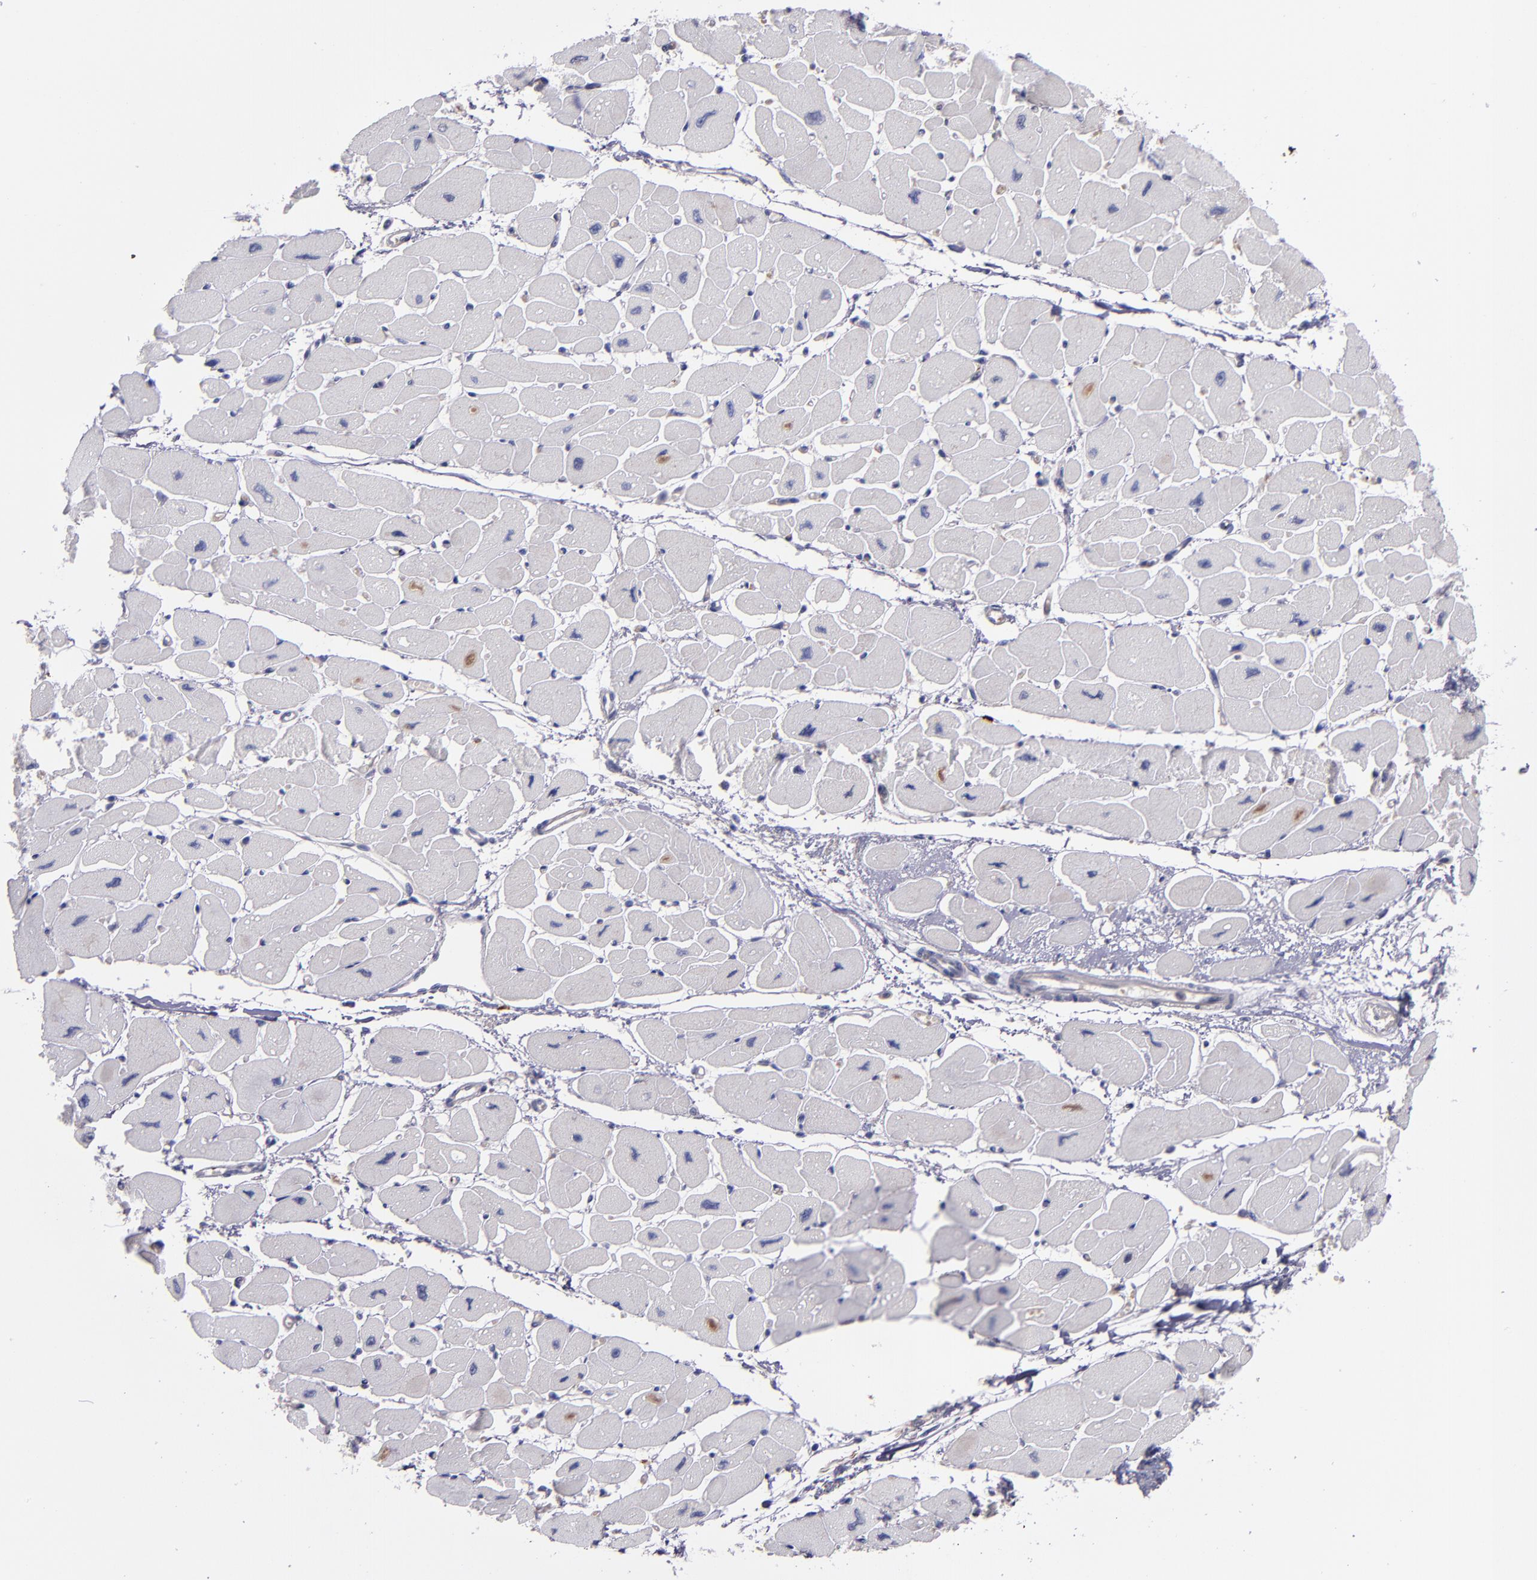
{"staining": {"intensity": "weak", "quantity": "<25%", "location": "cytoplasmic/membranous"}, "tissue": "heart muscle", "cell_type": "Cardiomyocytes", "image_type": "normal", "snomed": [{"axis": "morphology", "description": "Normal tissue, NOS"}, {"axis": "topography", "description": "Heart"}], "caption": "Cardiomyocytes are negative for brown protein staining in benign heart muscle. (Stains: DAB immunohistochemistry (IHC) with hematoxylin counter stain, Microscopy: brightfield microscopy at high magnification).", "gene": "IFIH1", "patient": {"sex": "female", "age": 54}}